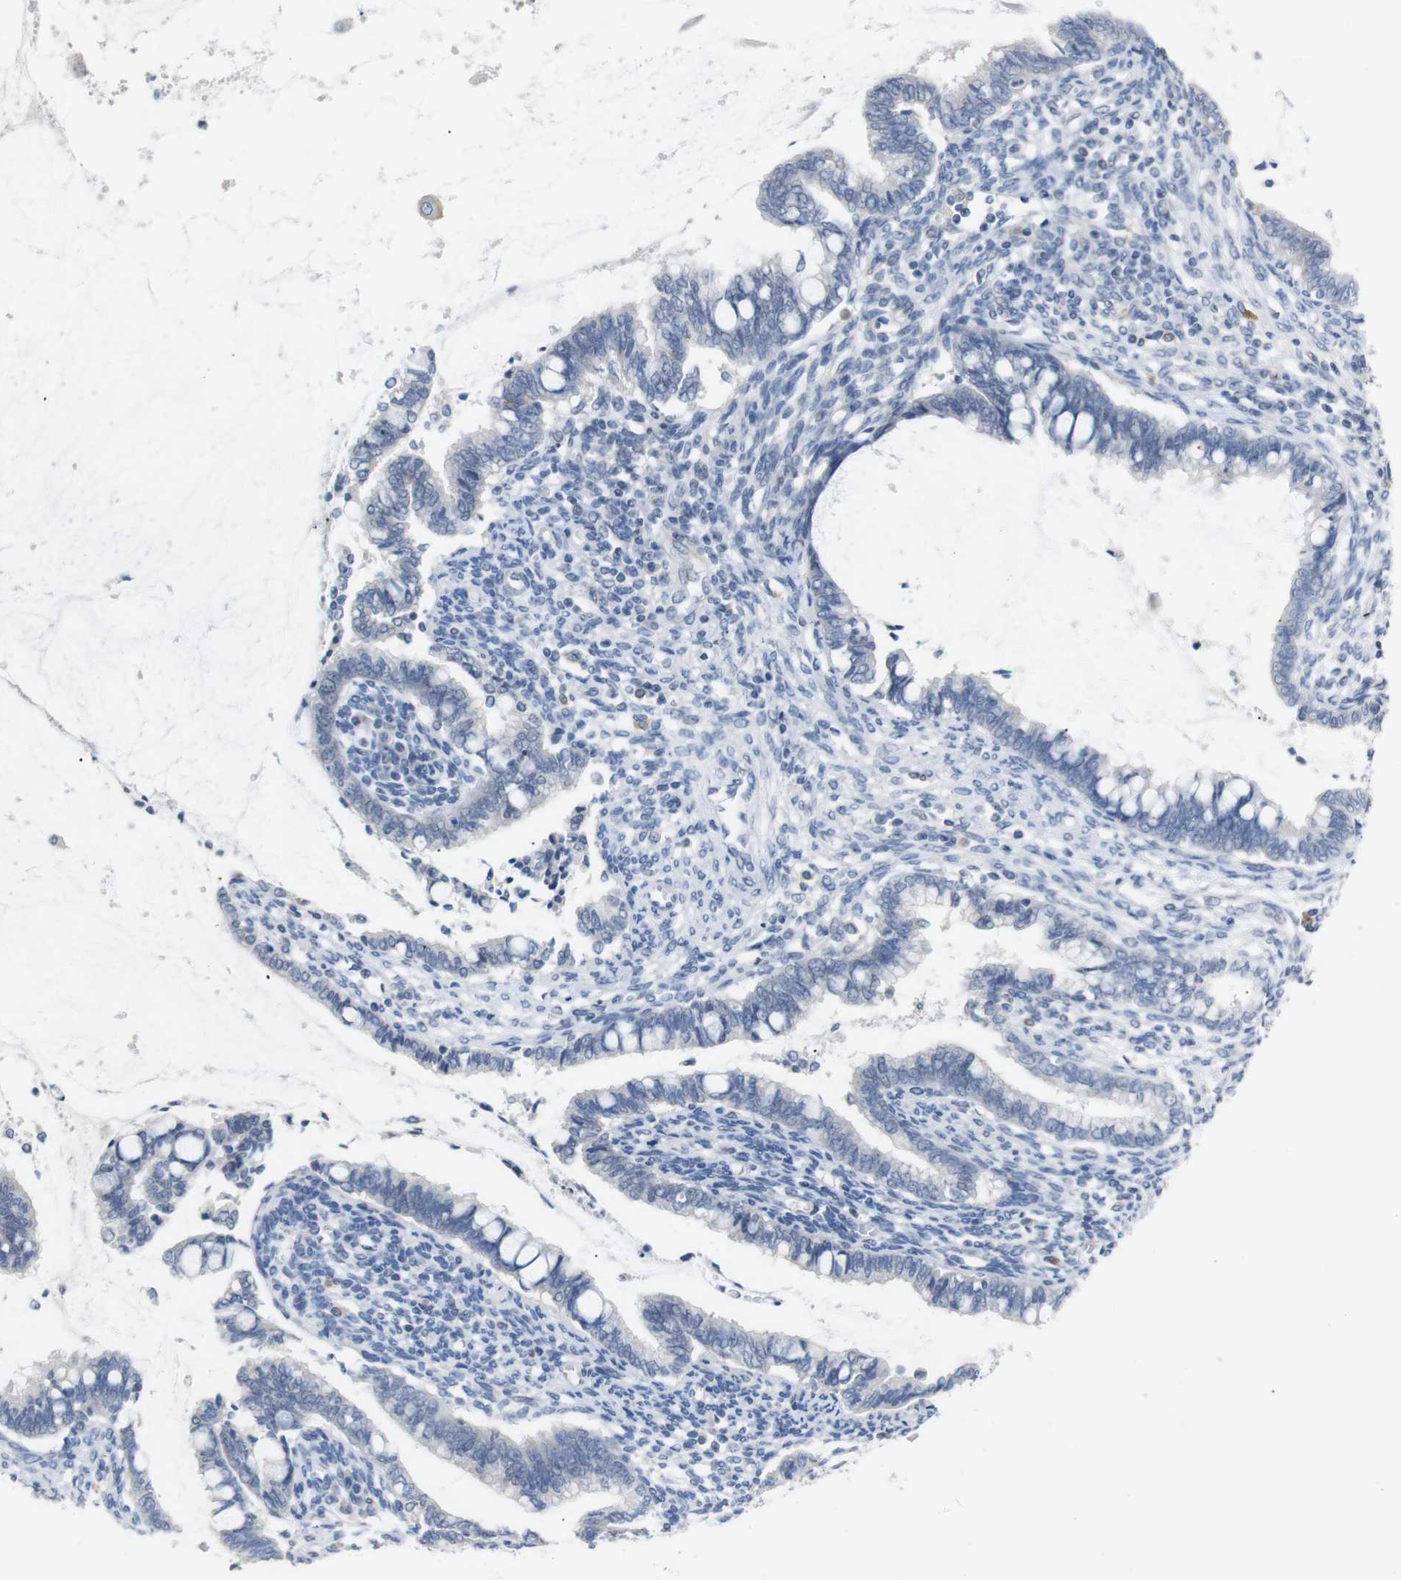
{"staining": {"intensity": "negative", "quantity": "none", "location": "none"}, "tissue": "cervical cancer", "cell_type": "Tumor cells", "image_type": "cancer", "snomed": [{"axis": "morphology", "description": "Adenocarcinoma, NOS"}, {"axis": "topography", "description": "Cervix"}], "caption": "DAB immunohistochemical staining of human adenocarcinoma (cervical) shows no significant expression in tumor cells.", "gene": "CHRM5", "patient": {"sex": "female", "age": 44}}